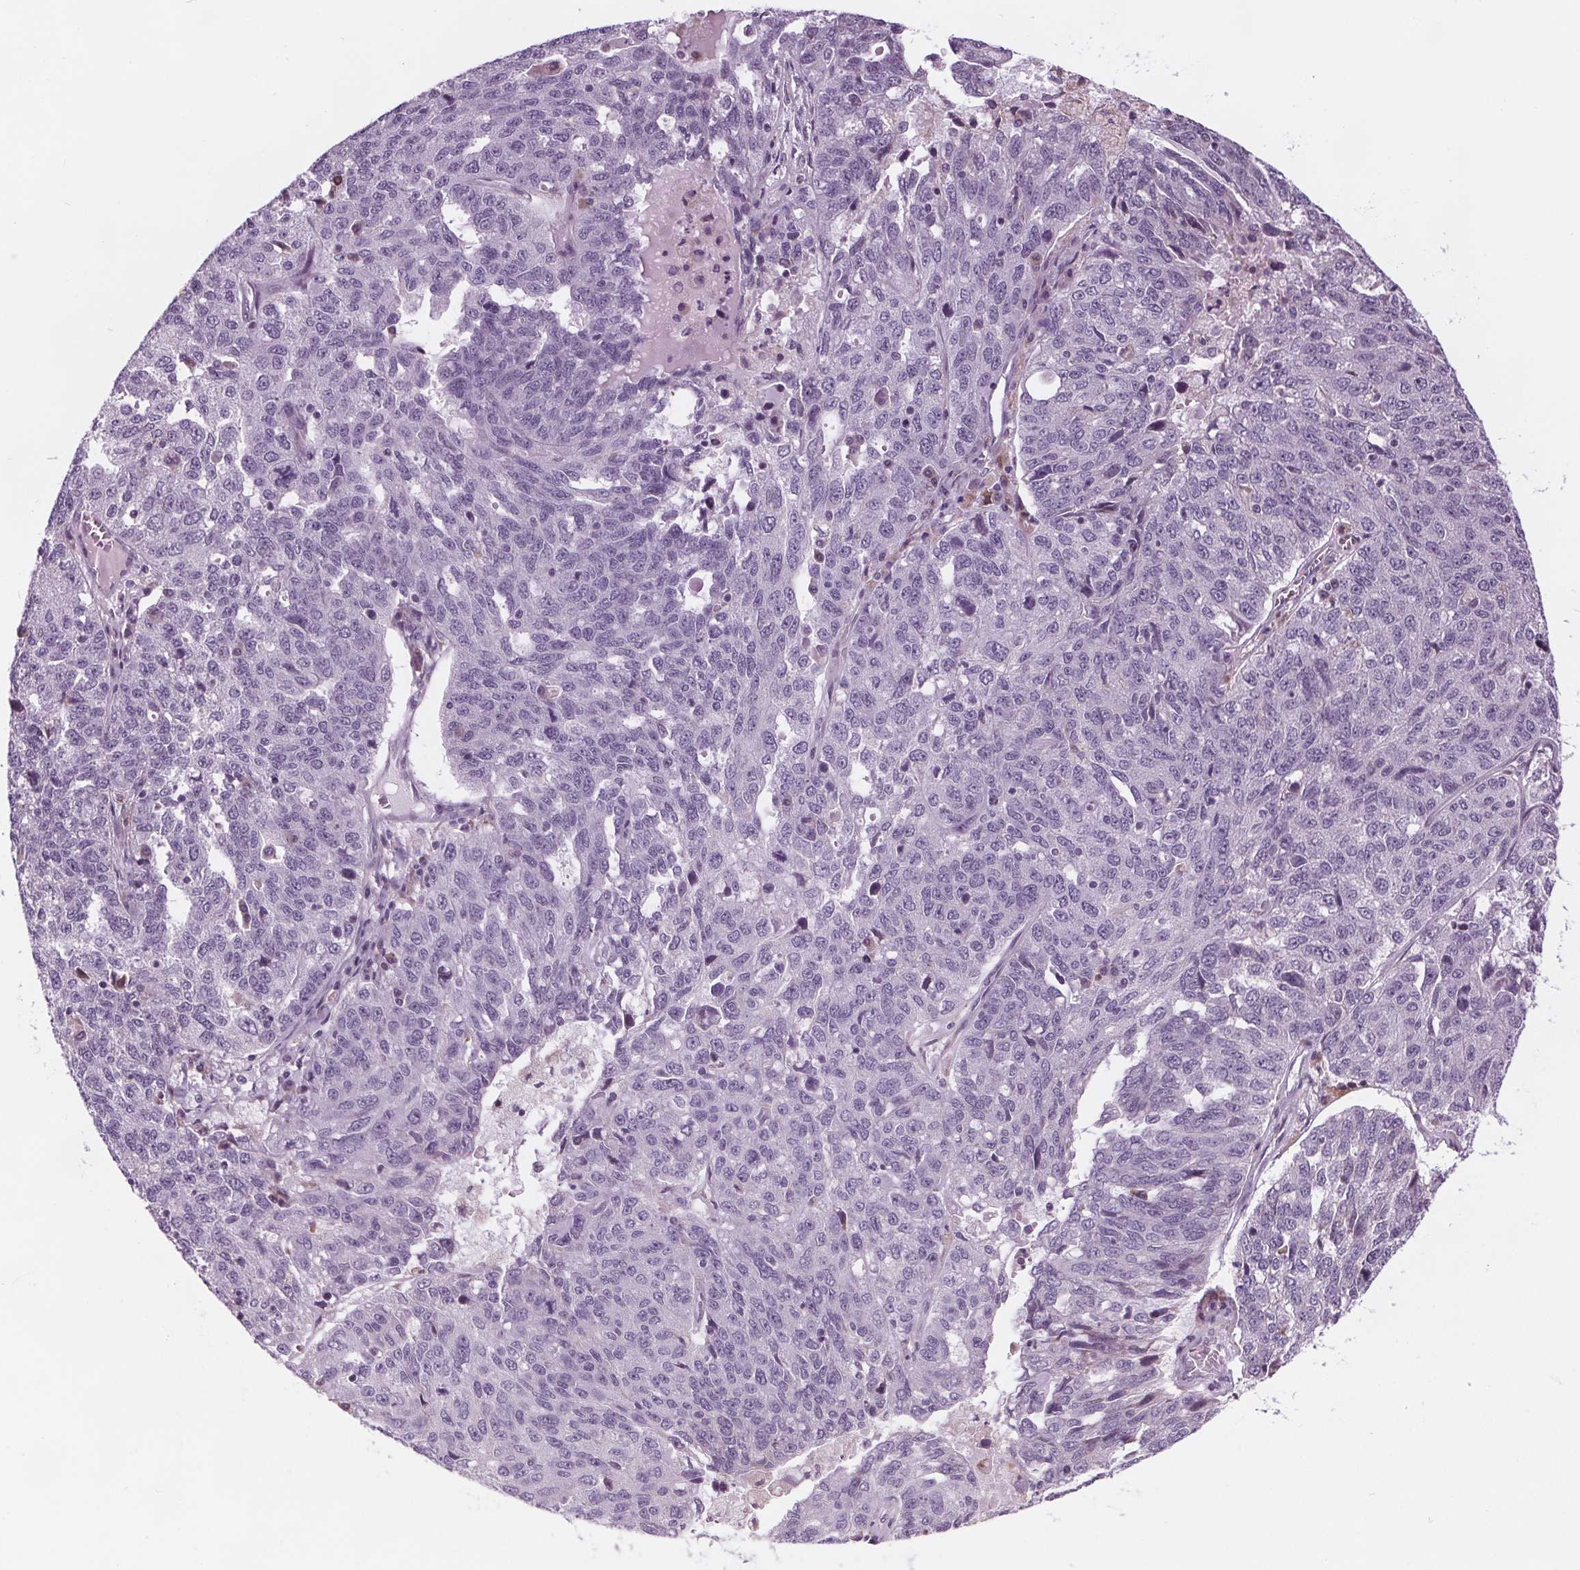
{"staining": {"intensity": "negative", "quantity": "none", "location": "none"}, "tissue": "ovarian cancer", "cell_type": "Tumor cells", "image_type": "cancer", "snomed": [{"axis": "morphology", "description": "Cystadenocarcinoma, serous, NOS"}, {"axis": "topography", "description": "Ovary"}], "caption": "IHC of ovarian serous cystadenocarcinoma displays no expression in tumor cells. The staining was performed using DAB to visualize the protein expression in brown, while the nuclei were stained in blue with hematoxylin (Magnification: 20x).", "gene": "SAMD5", "patient": {"sex": "female", "age": 71}}